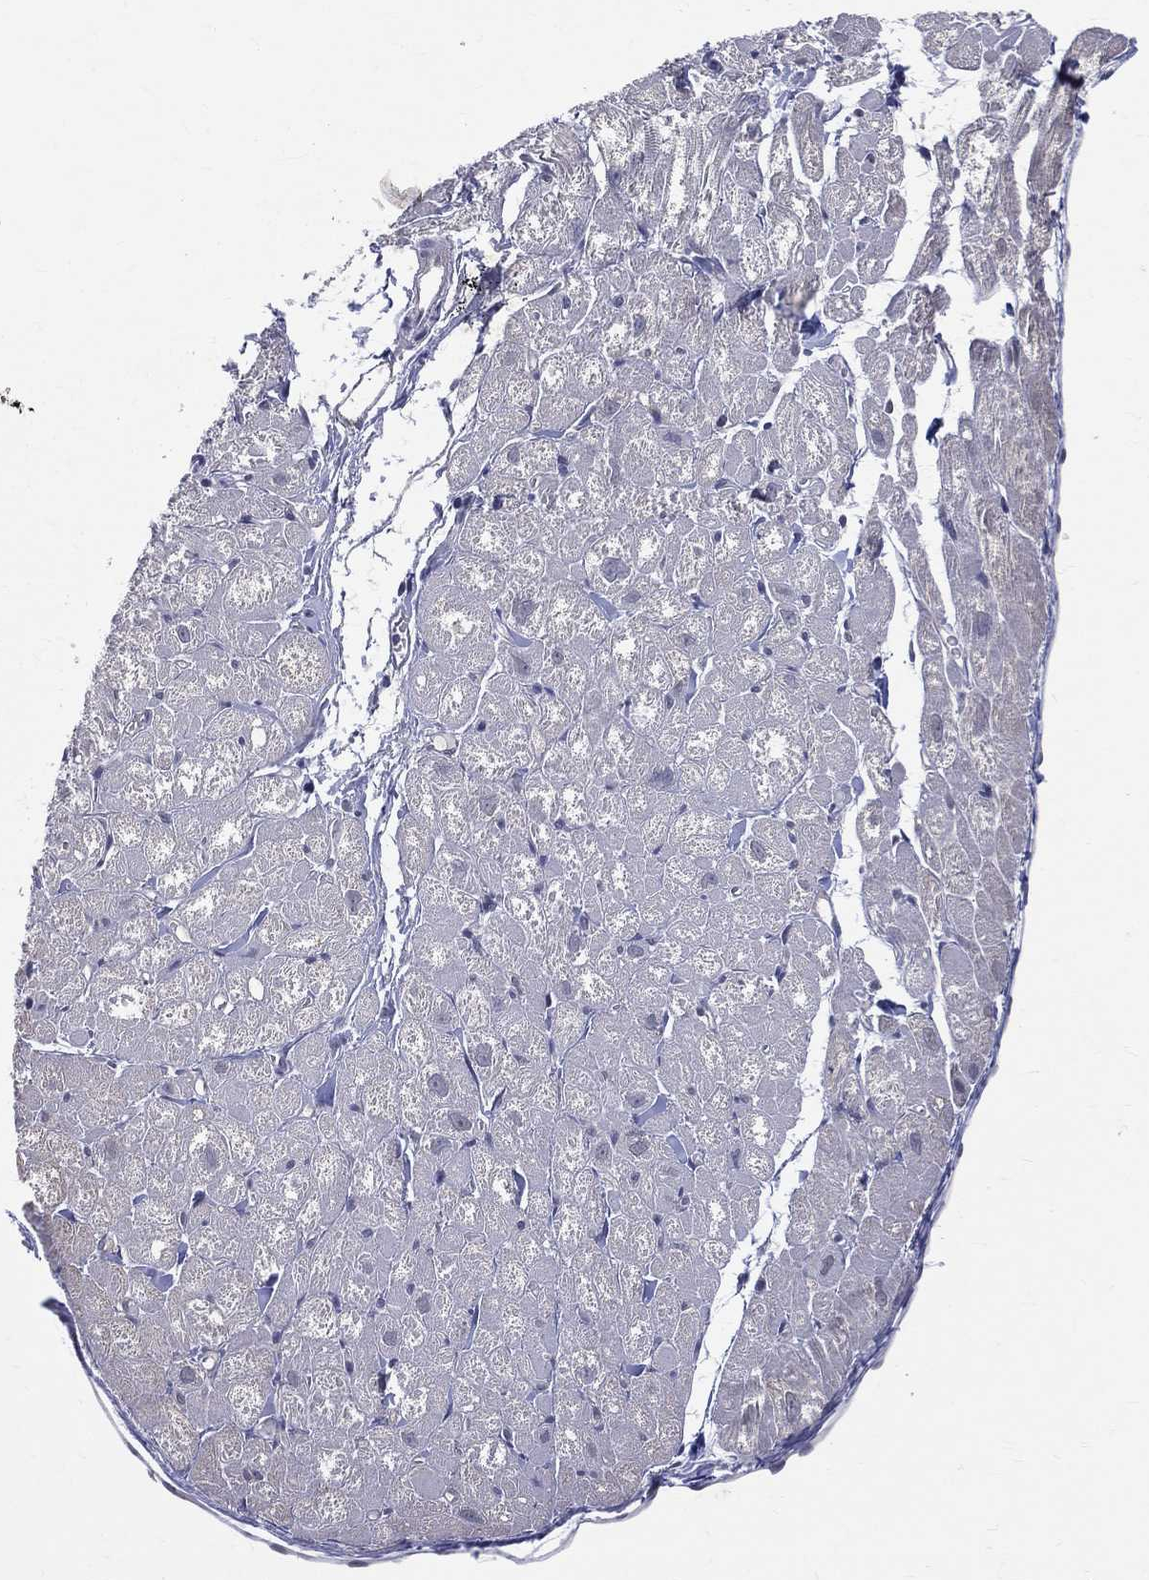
{"staining": {"intensity": "negative", "quantity": "none", "location": "none"}, "tissue": "heart muscle", "cell_type": "Cardiomyocytes", "image_type": "normal", "snomed": [{"axis": "morphology", "description": "Normal tissue, NOS"}, {"axis": "topography", "description": "Heart"}], "caption": "Histopathology image shows no significant protein expression in cardiomyocytes of normal heart muscle.", "gene": "DLG4", "patient": {"sex": "male", "age": 58}}